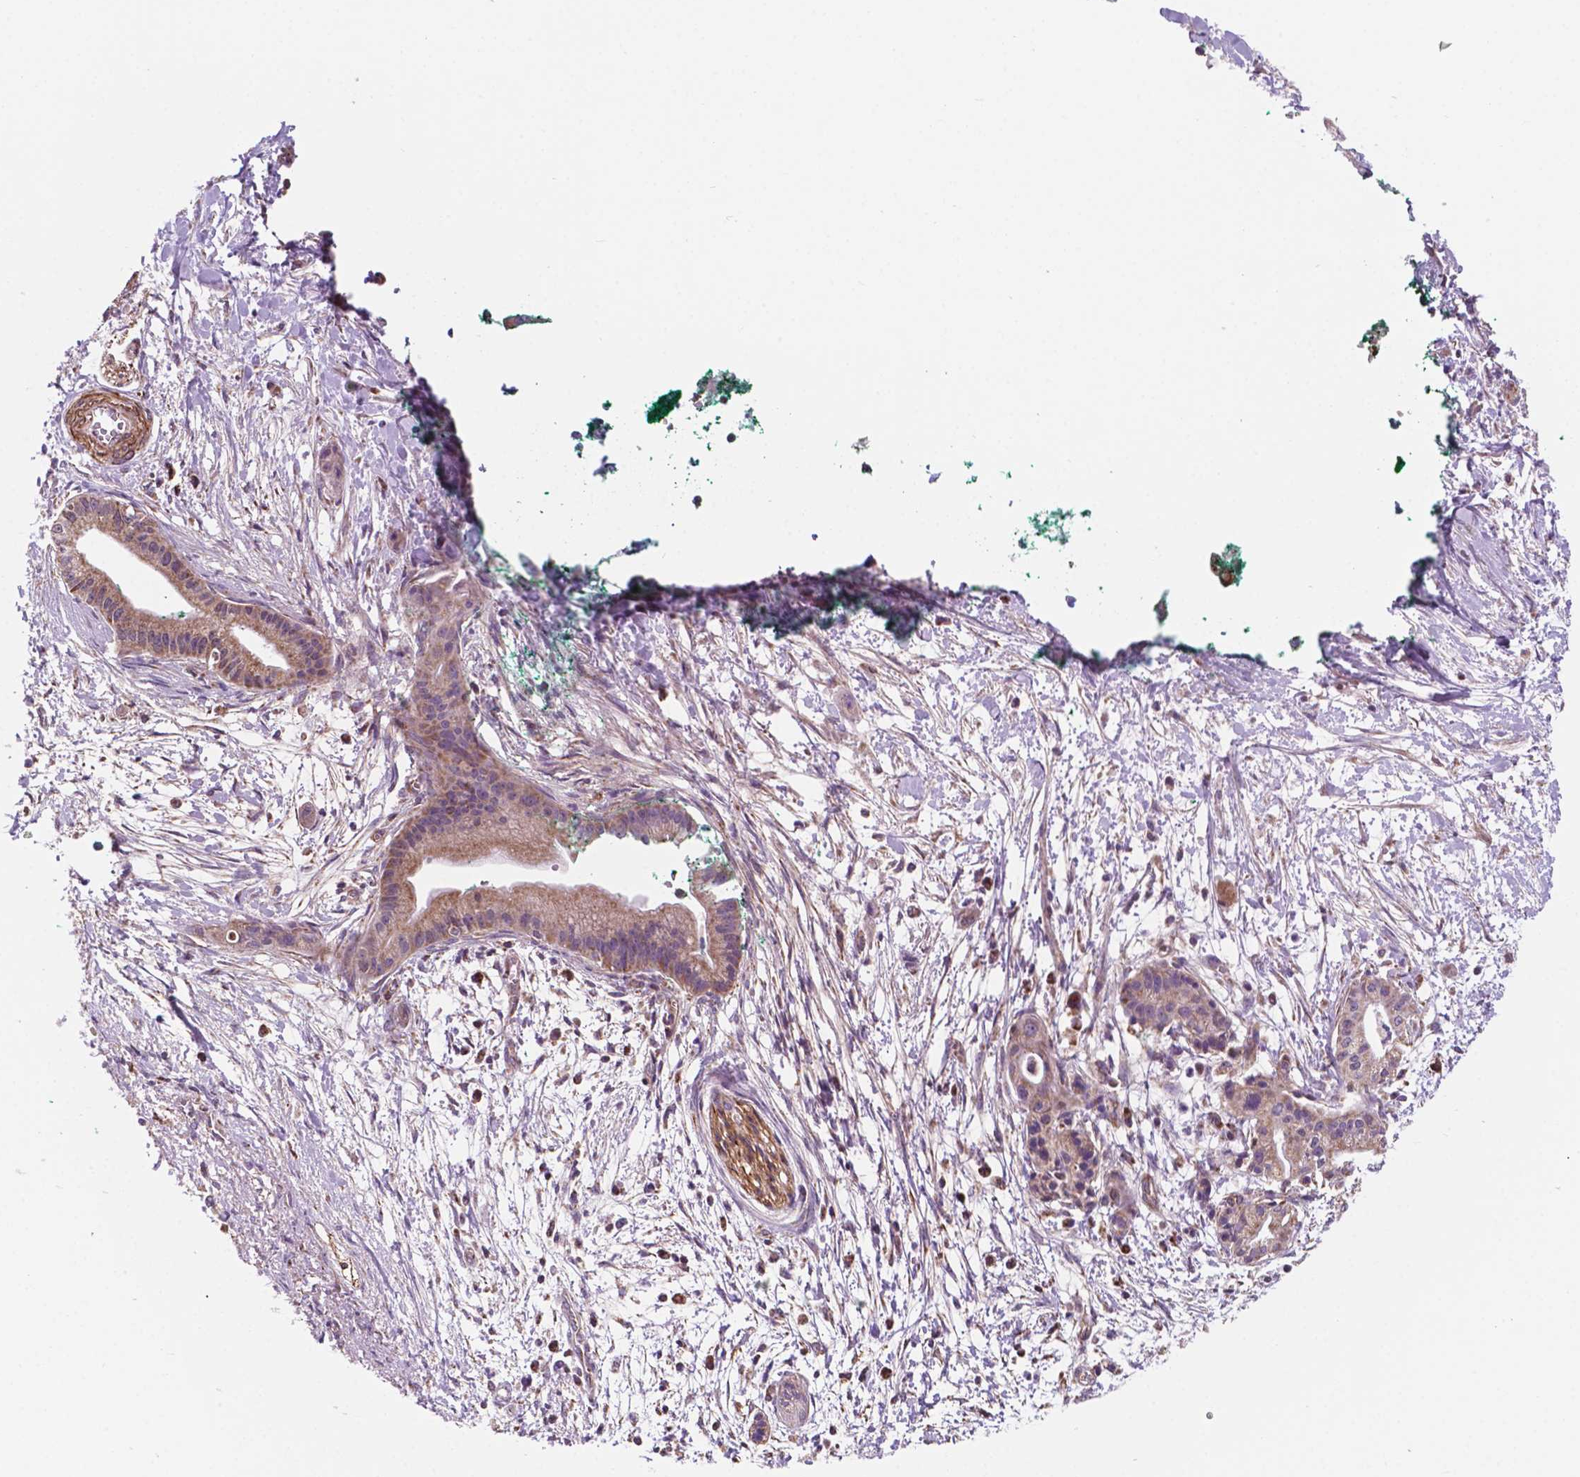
{"staining": {"intensity": "moderate", "quantity": ">75%", "location": "cytoplasmic/membranous"}, "tissue": "pancreatic cancer", "cell_type": "Tumor cells", "image_type": "cancer", "snomed": [{"axis": "morphology", "description": "Normal tissue, NOS"}, {"axis": "morphology", "description": "Adenocarcinoma, NOS"}, {"axis": "topography", "description": "Lymph node"}, {"axis": "topography", "description": "Pancreas"}], "caption": "High-power microscopy captured an immunohistochemistry photomicrograph of pancreatic cancer (adenocarcinoma), revealing moderate cytoplasmic/membranous expression in approximately >75% of tumor cells.", "gene": "GEMIN4", "patient": {"sex": "female", "age": 58}}